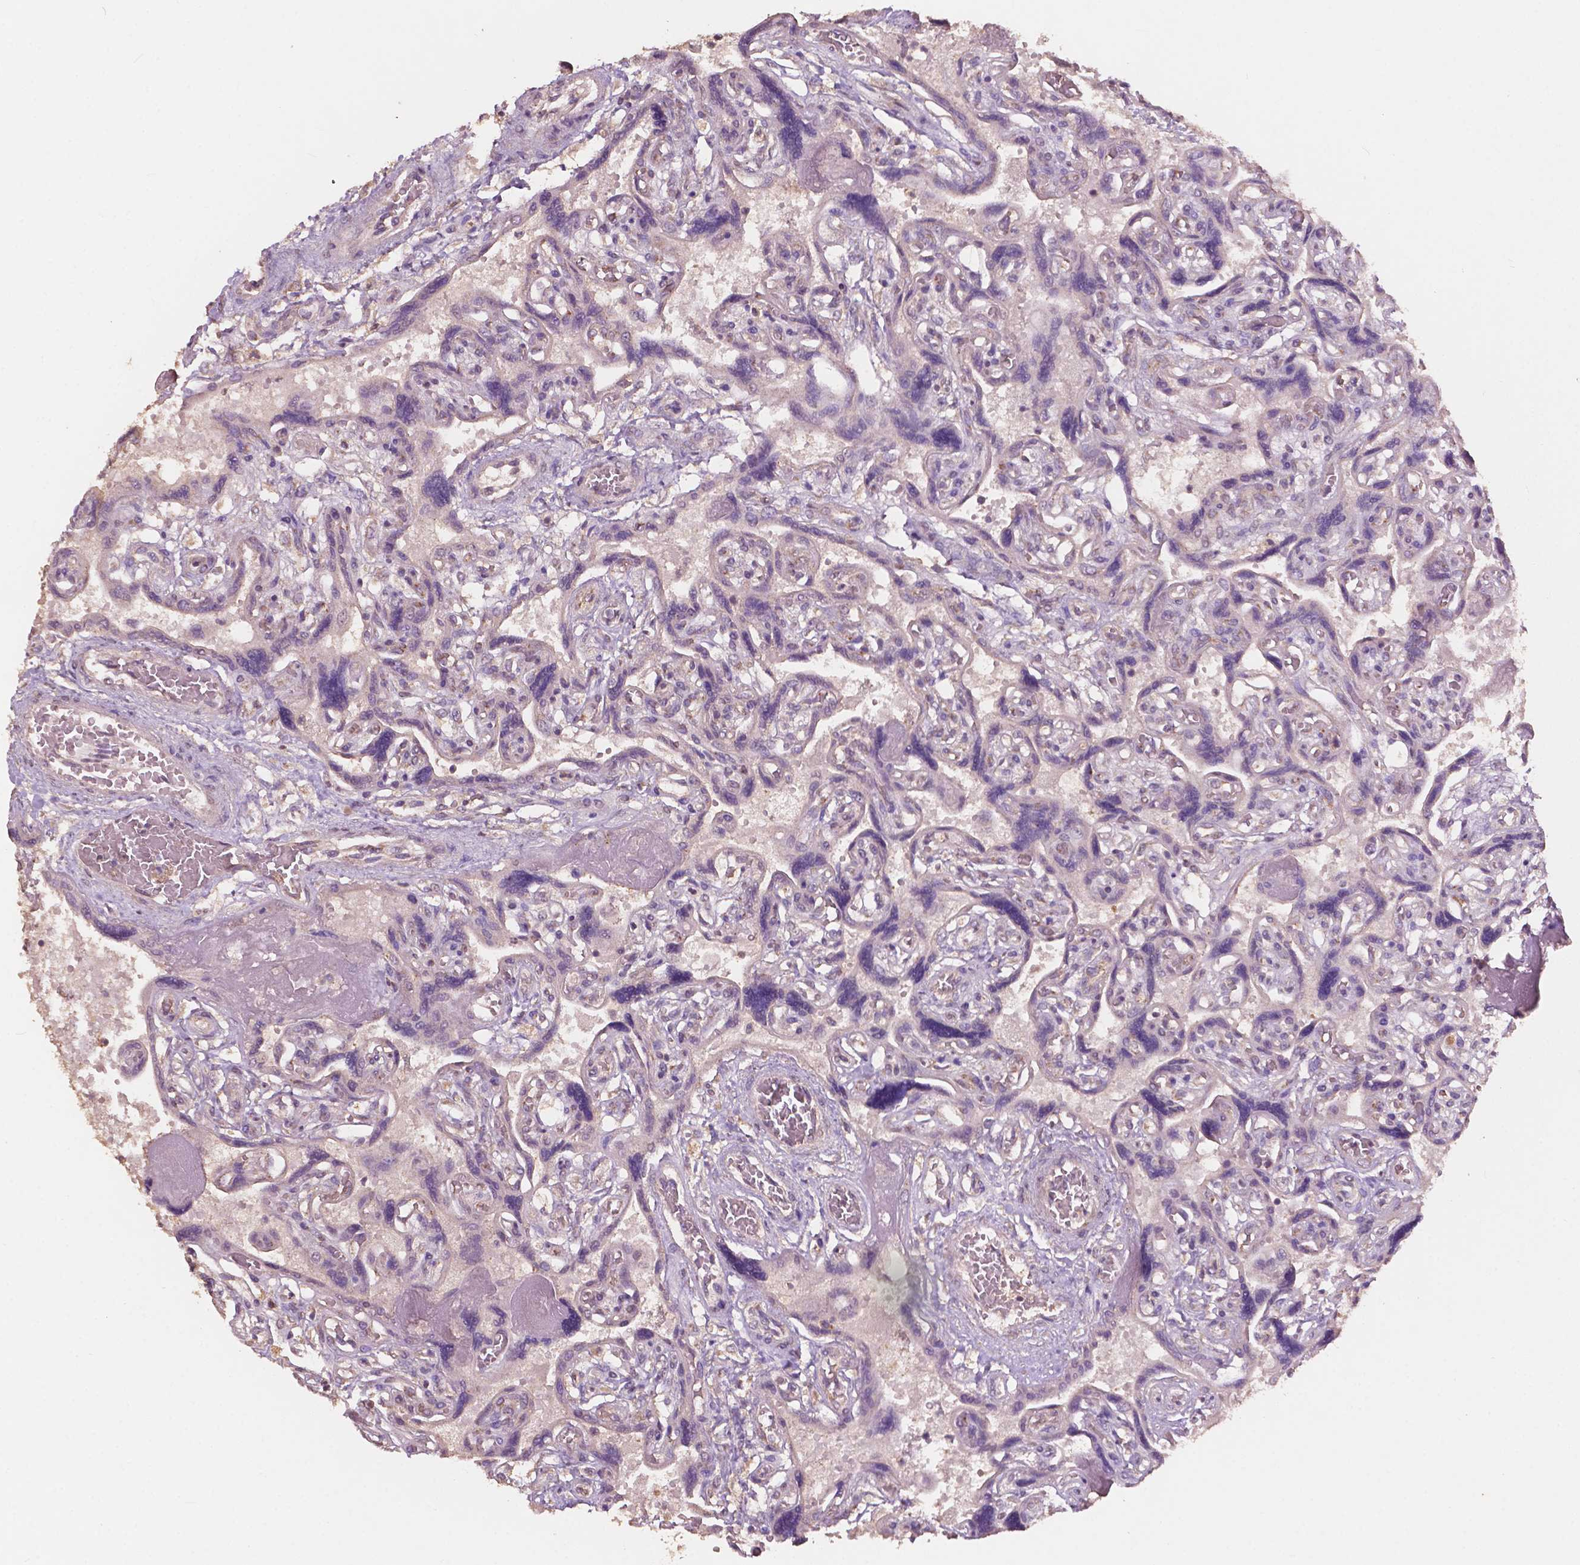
{"staining": {"intensity": "weak", "quantity": ">75%", "location": "cytoplasmic/membranous"}, "tissue": "placenta", "cell_type": "Decidual cells", "image_type": "normal", "snomed": [{"axis": "morphology", "description": "Normal tissue, NOS"}, {"axis": "topography", "description": "Placenta"}], "caption": "A brown stain highlights weak cytoplasmic/membranous staining of a protein in decidual cells of normal human placenta.", "gene": "CHPT1", "patient": {"sex": "female", "age": 32}}